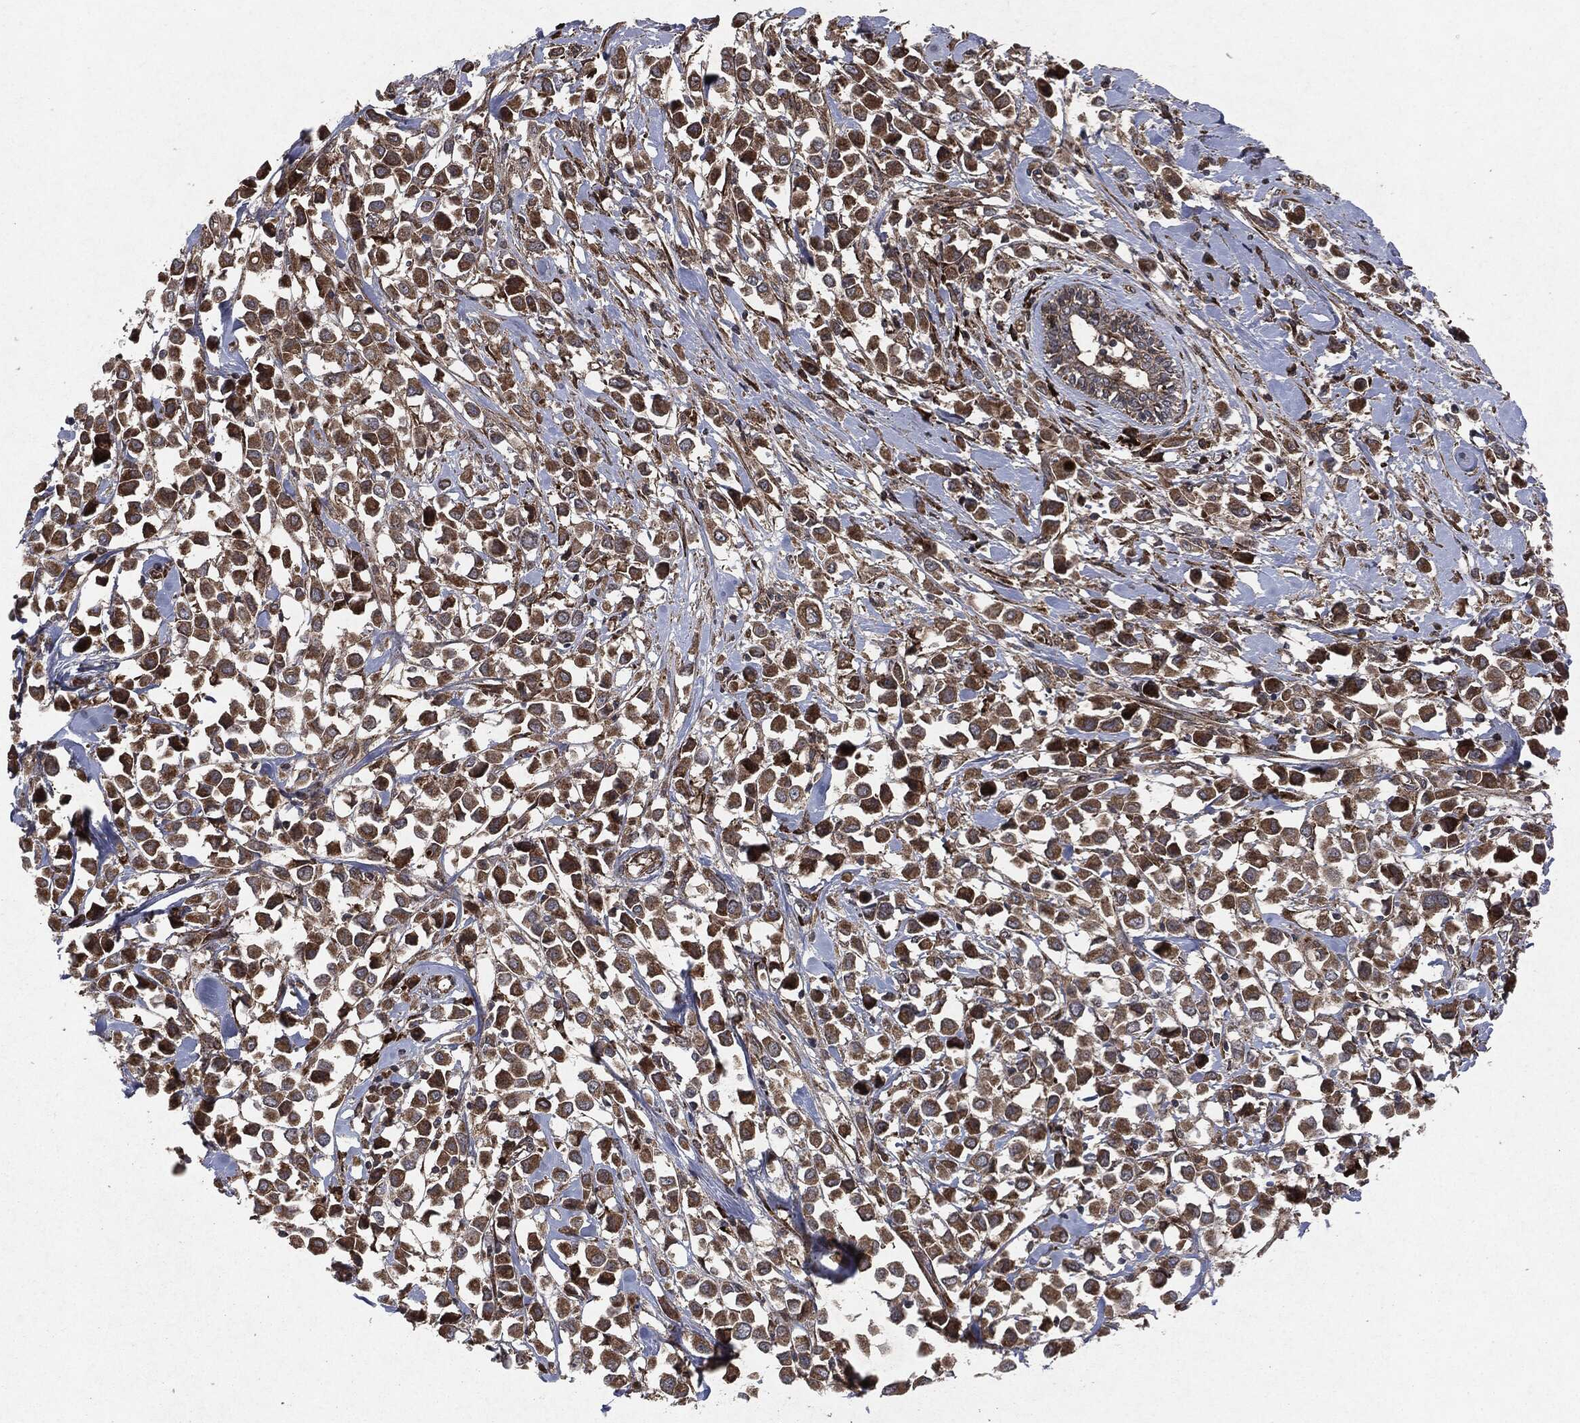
{"staining": {"intensity": "strong", "quantity": "<25%", "location": "cytoplasmic/membranous"}, "tissue": "breast cancer", "cell_type": "Tumor cells", "image_type": "cancer", "snomed": [{"axis": "morphology", "description": "Duct carcinoma"}, {"axis": "topography", "description": "Breast"}], "caption": "Immunohistochemistry (IHC) staining of breast cancer, which reveals medium levels of strong cytoplasmic/membranous staining in about <25% of tumor cells indicating strong cytoplasmic/membranous protein staining. The staining was performed using DAB (3,3'-diaminobenzidine) (brown) for protein detection and nuclei were counterstained in hematoxylin (blue).", "gene": "RAF1", "patient": {"sex": "female", "age": 61}}